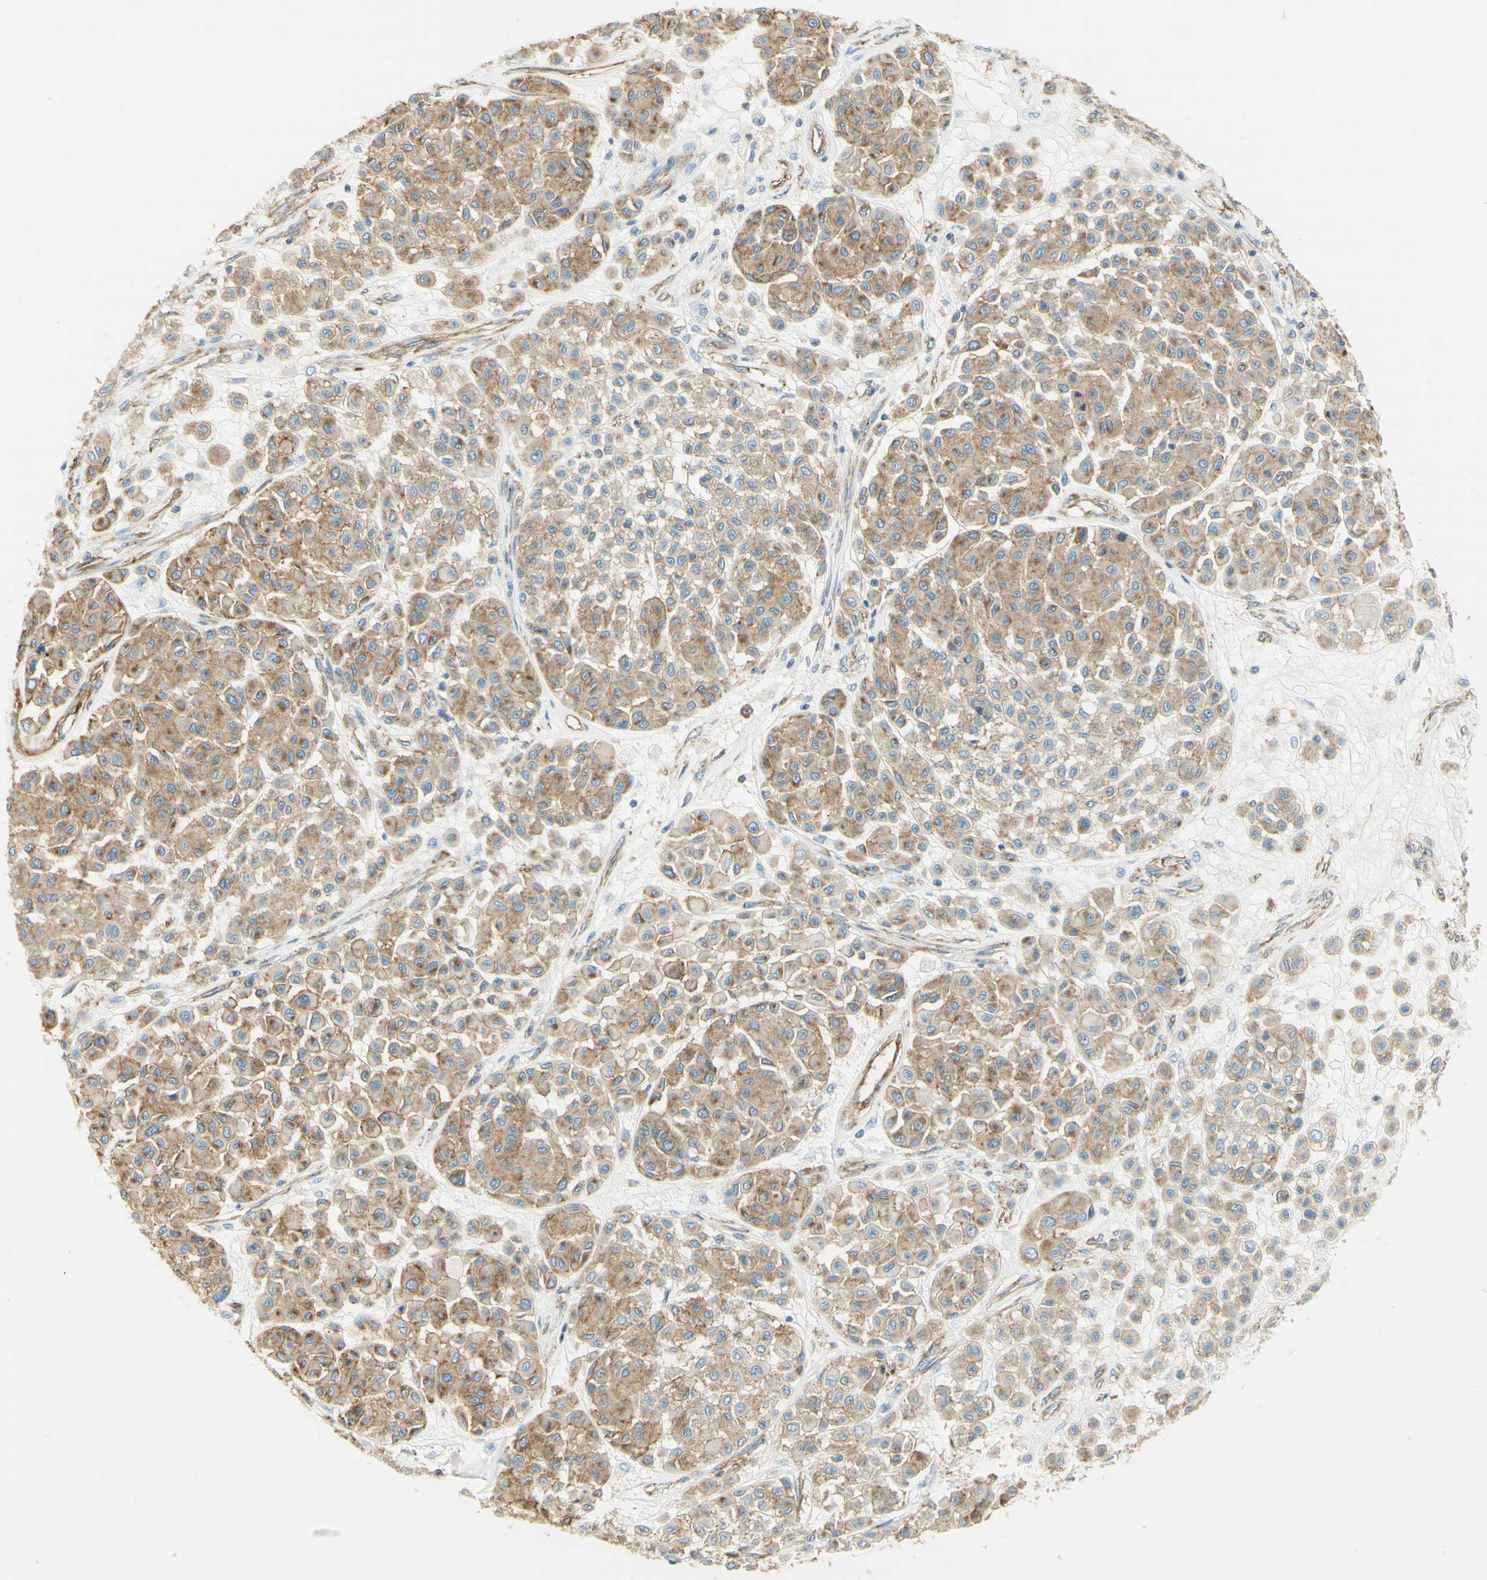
{"staining": {"intensity": "moderate", "quantity": "25%-75%", "location": "cytoplasmic/membranous"}, "tissue": "melanoma", "cell_type": "Tumor cells", "image_type": "cancer", "snomed": [{"axis": "morphology", "description": "Malignant melanoma, Metastatic site"}, {"axis": "topography", "description": "Soft tissue"}], "caption": "Immunohistochemistry (IHC) micrograph of neoplastic tissue: human malignant melanoma (metastatic site) stained using immunohistochemistry (IHC) demonstrates medium levels of moderate protein expression localized specifically in the cytoplasmic/membranous of tumor cells, appearing as a cytoplasmic/membranous brown color.", "gene": "CLTC", "patient": {"sex": "male", "age": 41}}